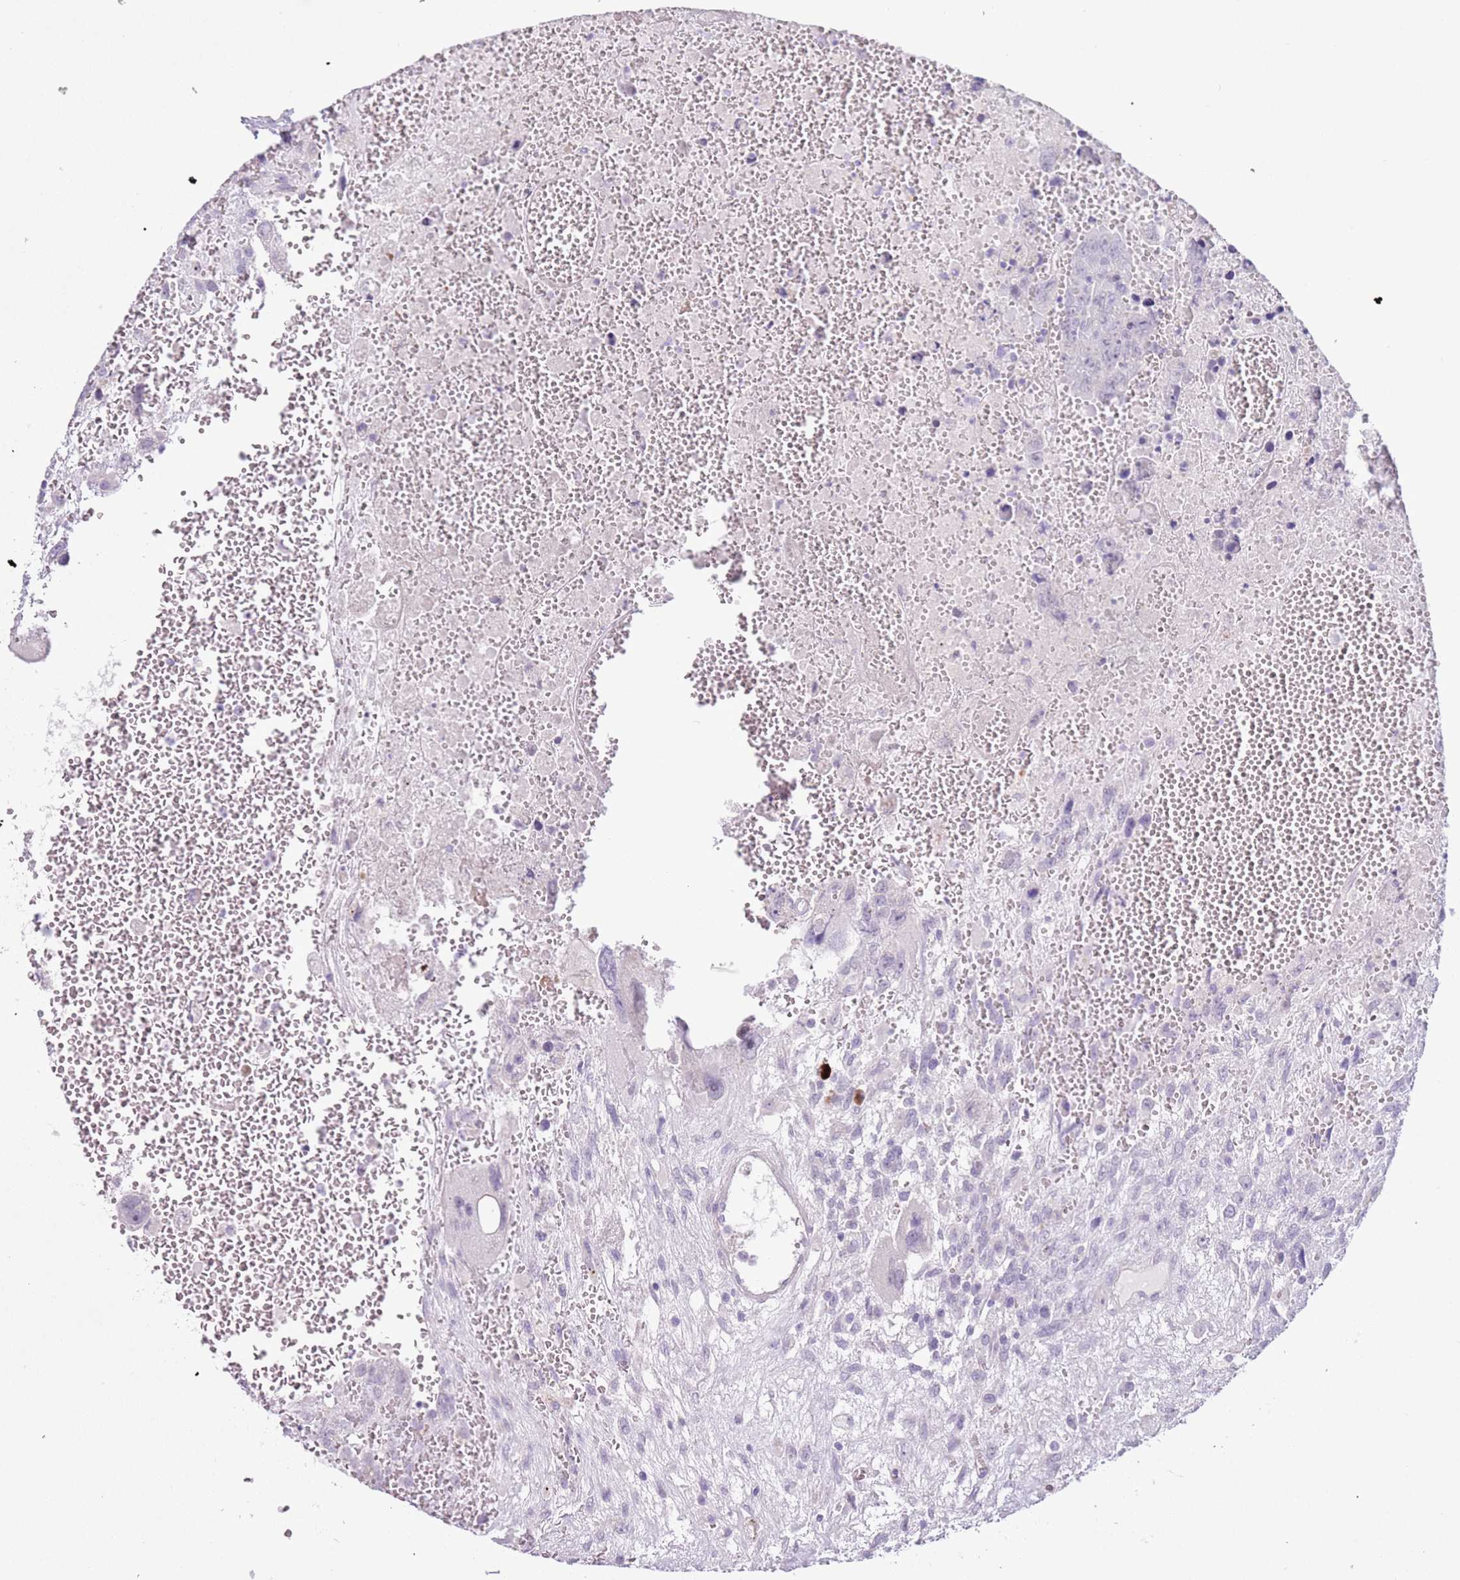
{"staining": {"intensity": "negative", "quantity": "none", "location": "none"}, "tissue": "testis cancer", "cell_type": "Tumor cells", "image_type": "cancer", "snomed": [{"axis": "morphology", "description": "Carcinoma, Embryonal, NOS"}, {"axis": "topography", "description": "Testis"}], "caption": "IHC micrograph of neoplastic tissue: human testis cancer (embryonal carcinoma) stained with DAB reveals no significant protein positivity in tumor cells. (DAB (3,3'-diaminobenzidine) immunohistochemistry visualized using brightfield microscopy, high magnification).", "gene": "ZNF239", "patient": {"sex": "male", "age": 28}}